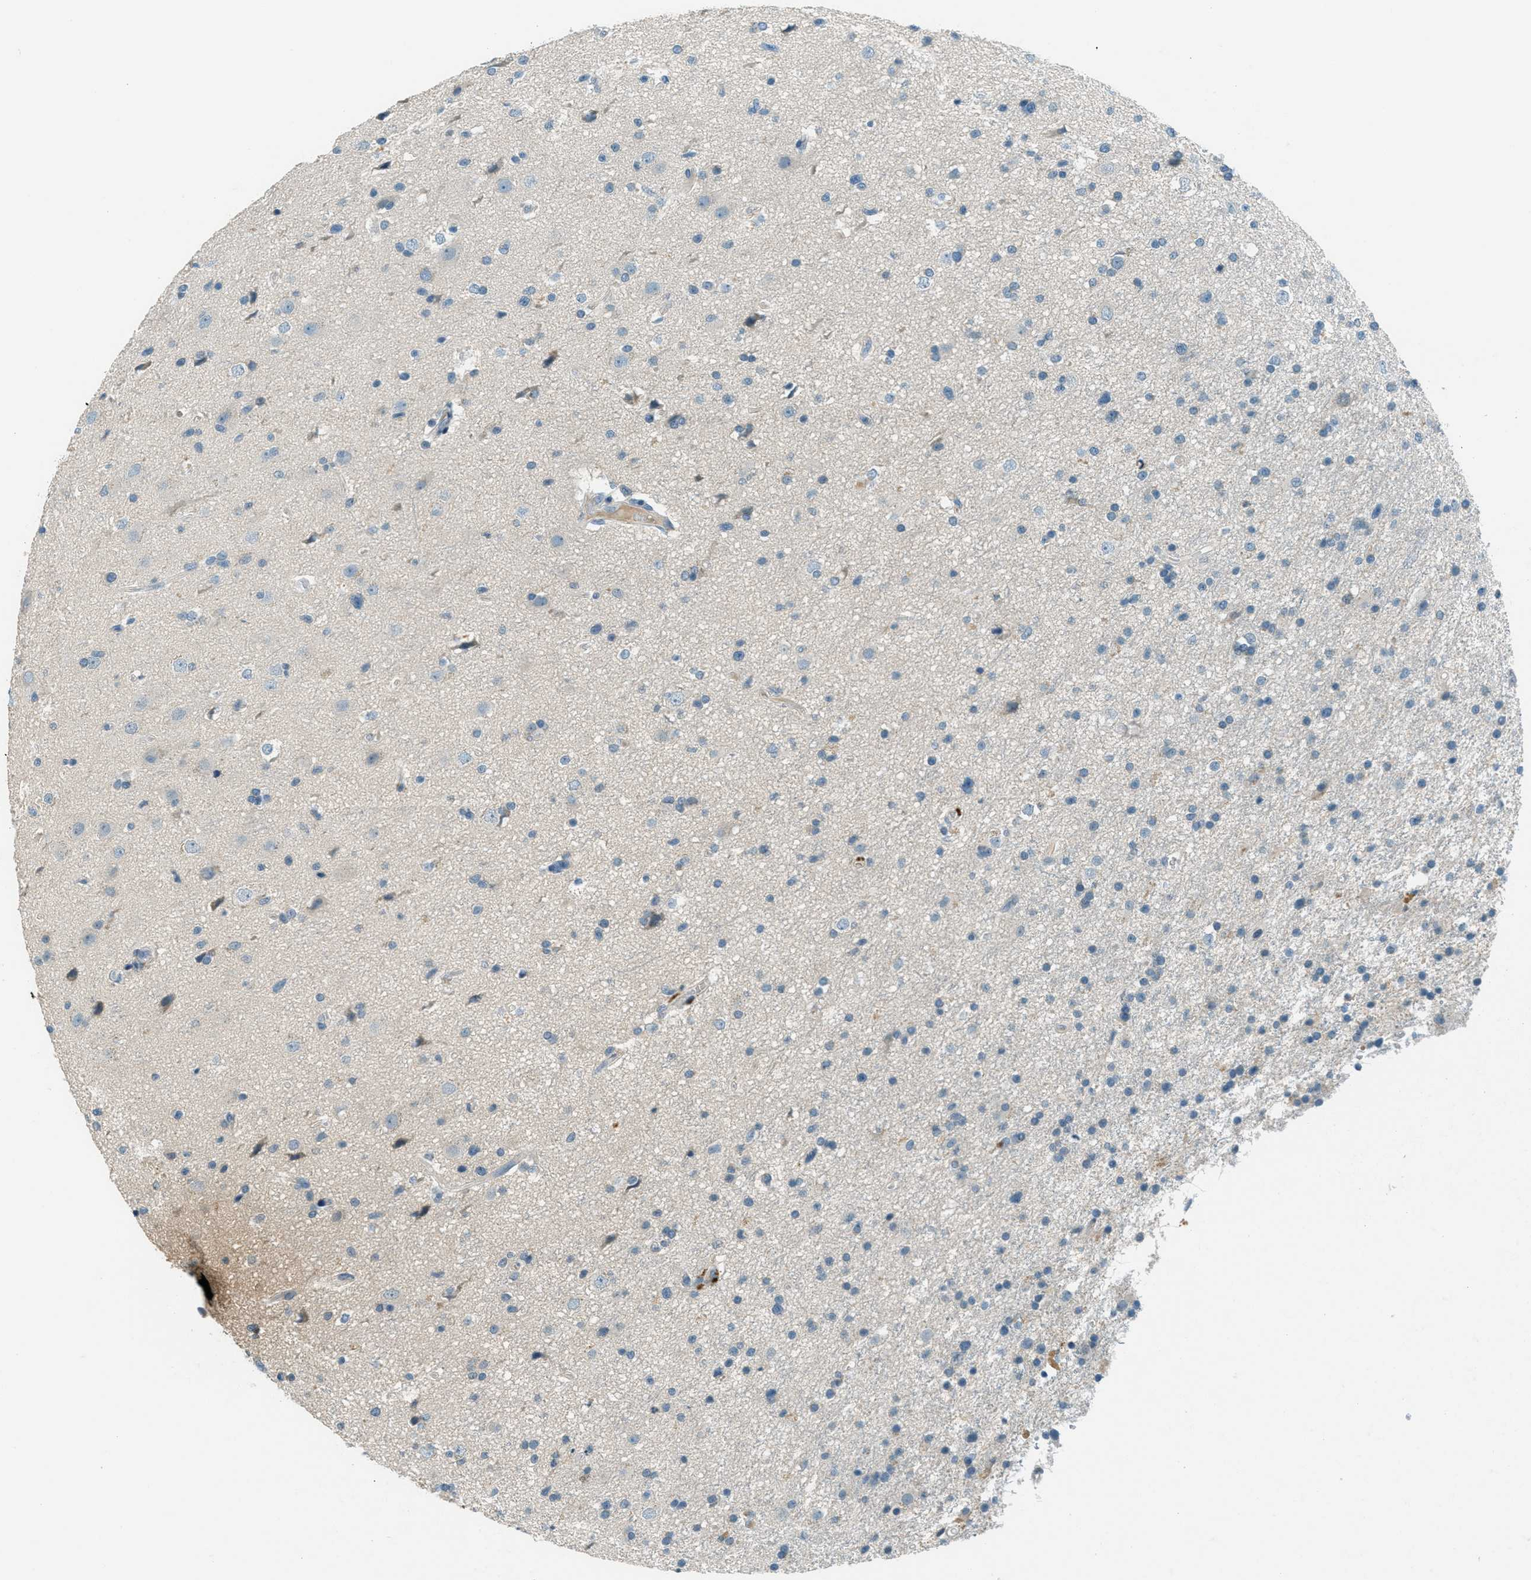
{"staining": {"intensity": "negative", "quantity": "none", "location": "none"}, "tissue": "glioma", "cell_type": "Tumor cells", "image_type": "cancer", "snomed": [{"axis": "morphology", "description": "Glioma, malignant, High grade"}, {"axis": "topography", "description": "Brain"}], "caption": "Immunohistochemistry (IHC) image of human malignant glioma (high-grade) stained for a protein (brown), which shows no staining in tumor cells.", "gene": "MSLN", "patient": {"sex": "male", "age": 33}}